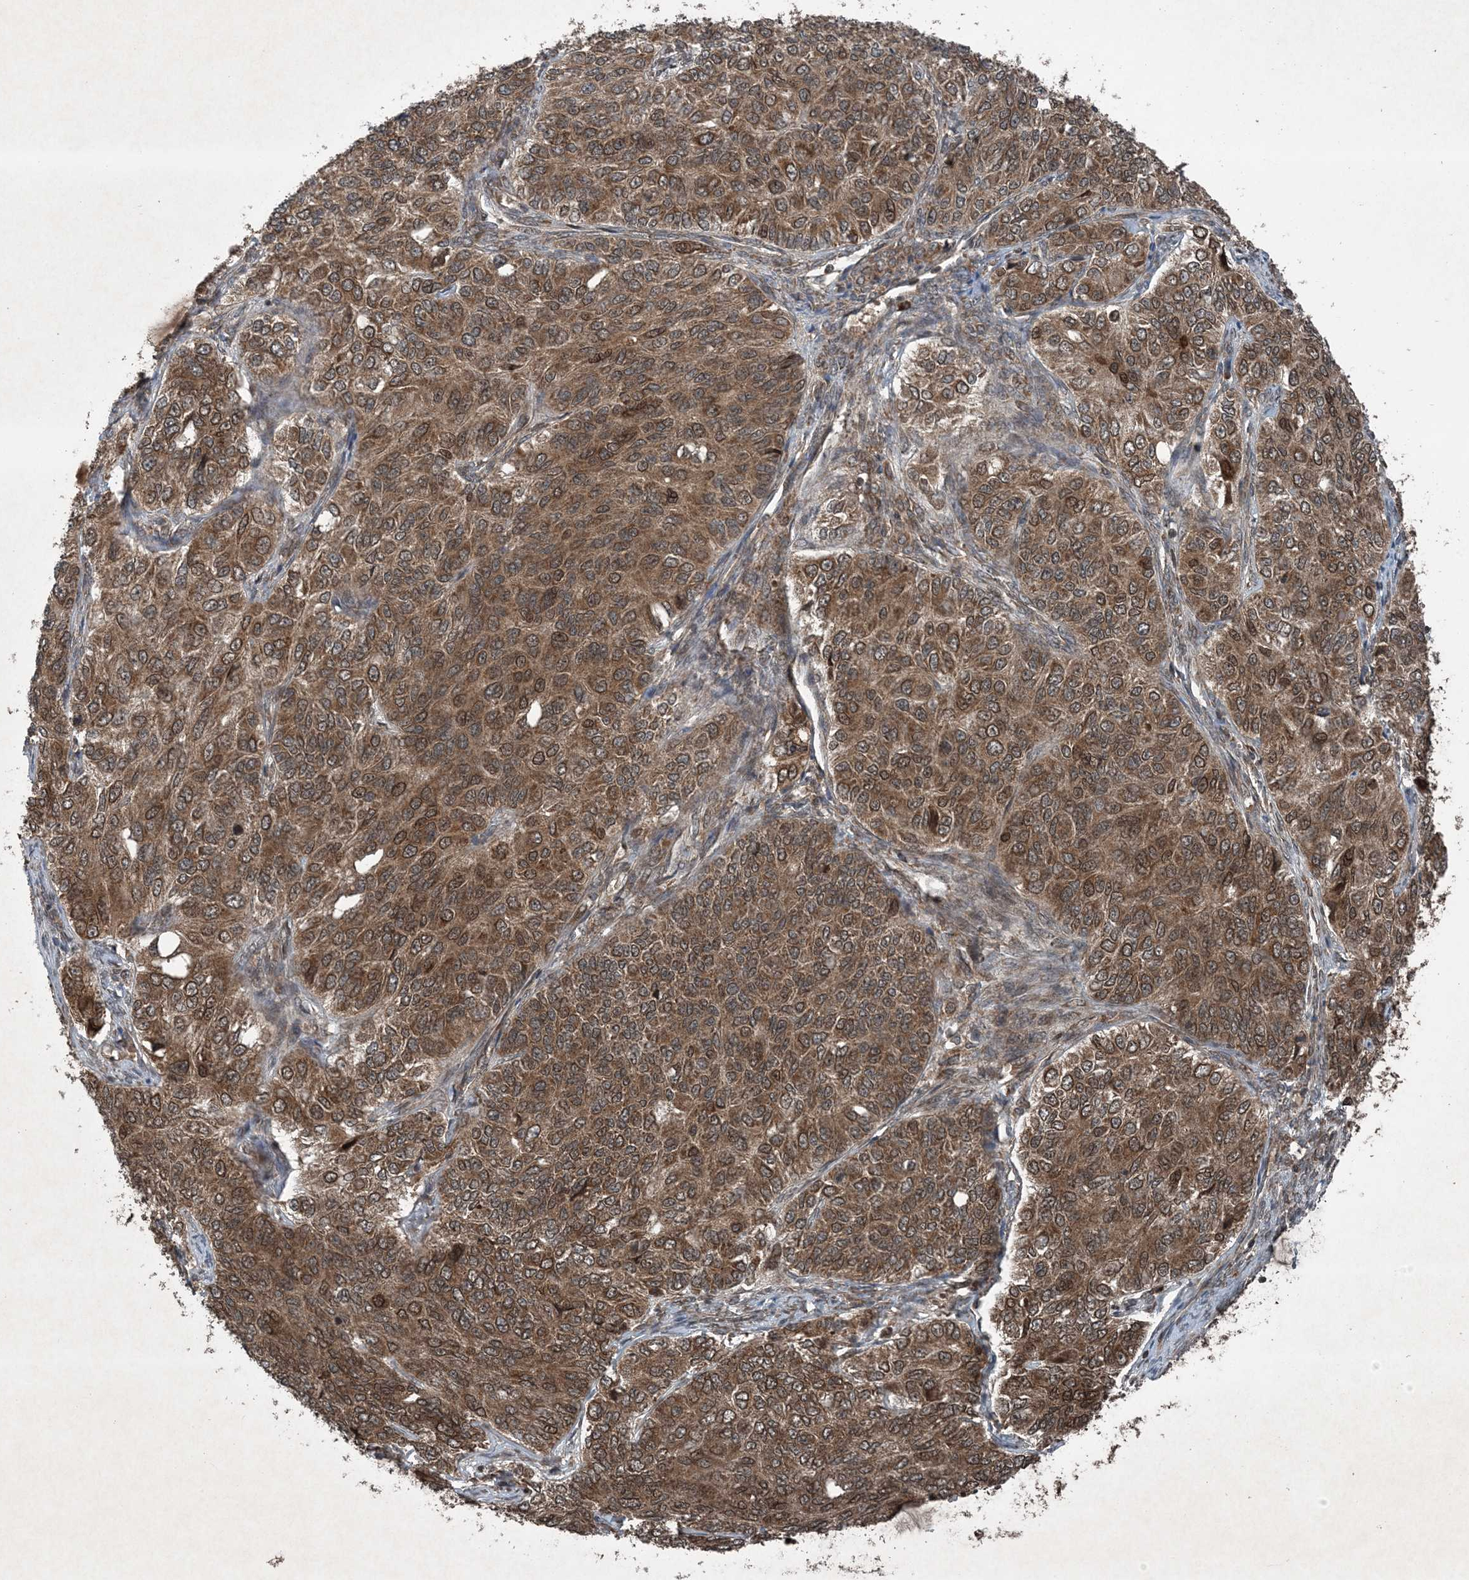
{"staining": {"intensity": "strong", "quantity": ">75%", "location": "cytoplasmic/membranous"}, "tissue": "ovarian cancer", "cell_type": "Tumor cells", "image_type": "cancer", "snomed": [{"axis": "morphology", "description": "Carcinoma, endometroid"}, {"axis": "topography", "description": "Ovary"}], "caption": "Ovarian endometroid carcinoma tissue exhibits strong cytoplasmic/membranous positivity in approximately >75% of tumor cells", "gene": "GNG5", "patient": {"sex": "female", "age": 51}}